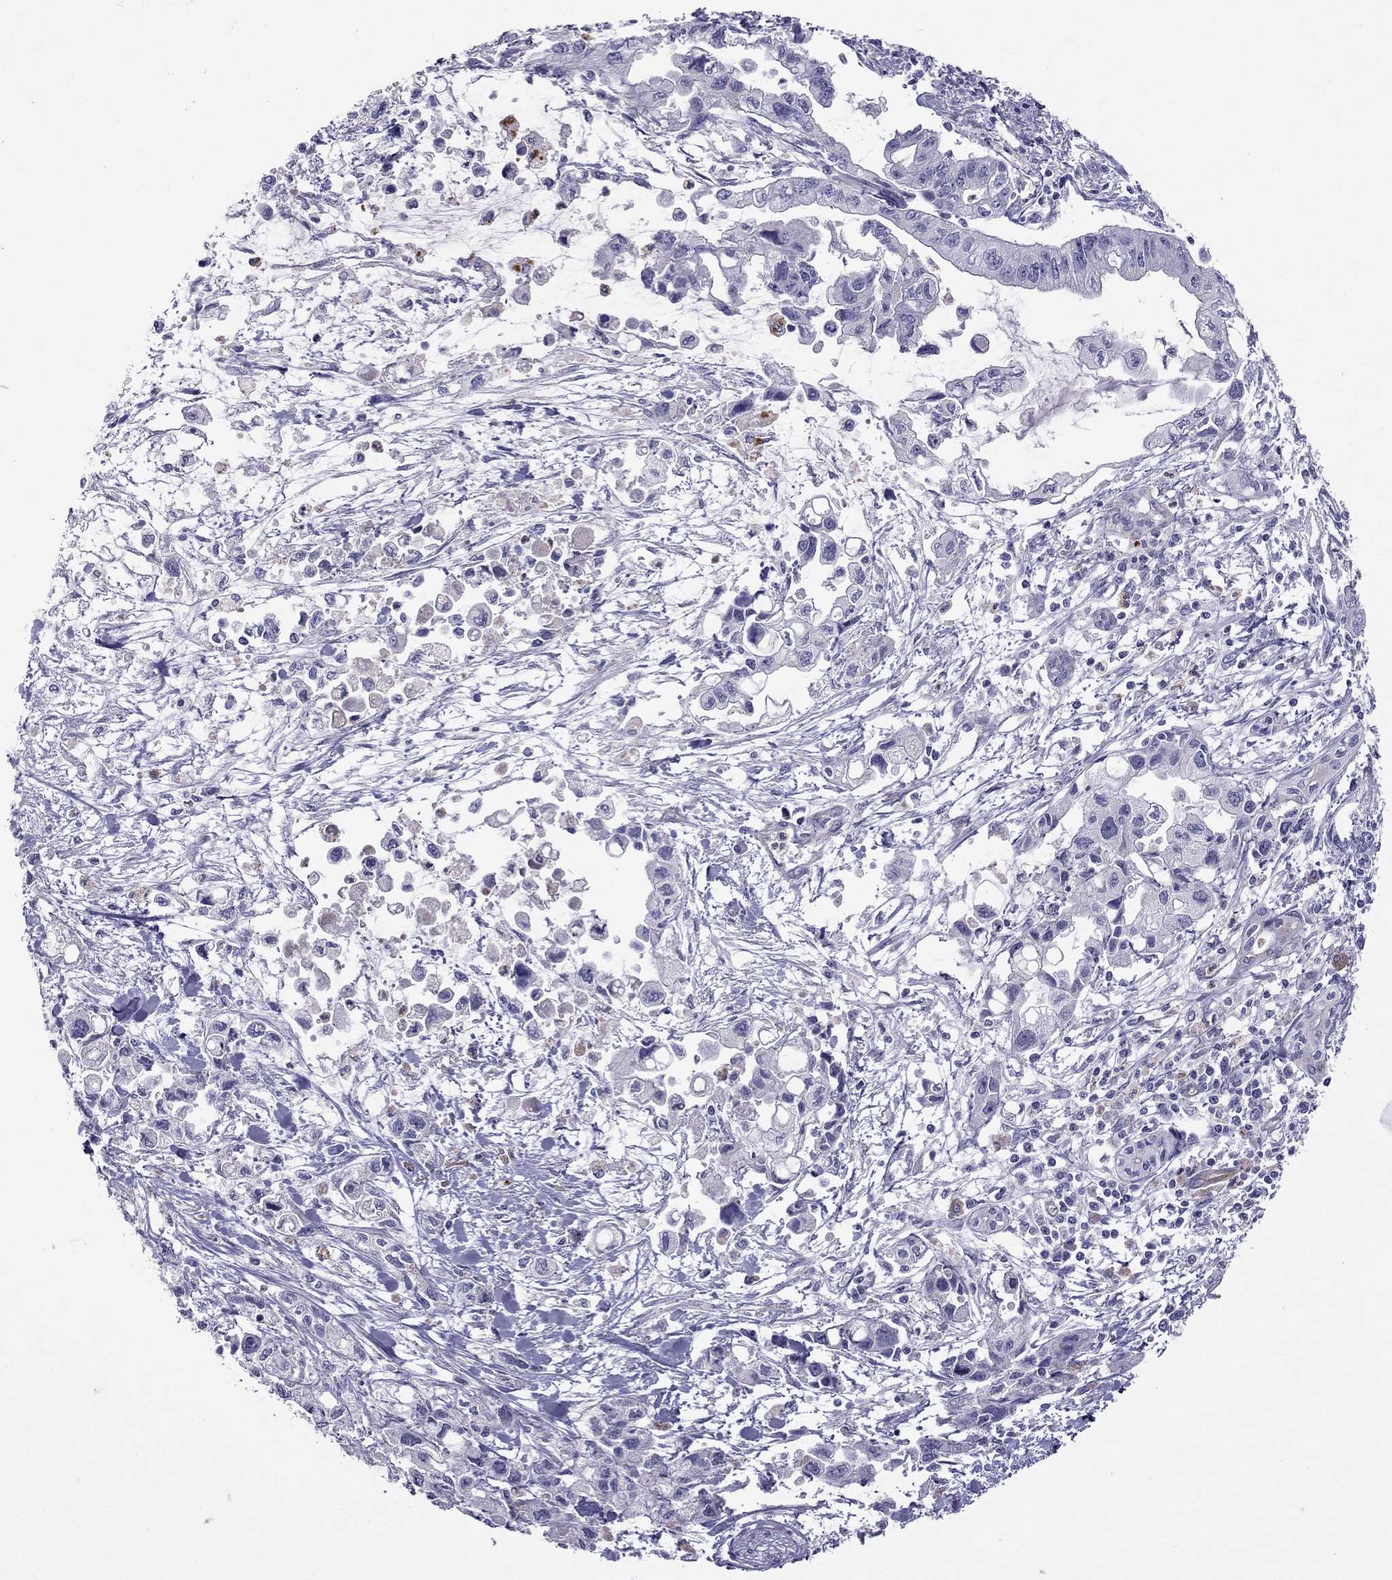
{"staining": {"intensity": "negative", "quantity": "none", "location": "none"}, "tissue": "pancreatic cancer", "cell_type": "Tumor cells", "image_type": "cancer", "snomed": [{"axis": "morphology", "description": "Adenocarcinoma, NOS"}, {"axis": "topography", "description": "Pancreas"}], "caption": "Protein analysis of pancreatic cancer reveals no significant staining in tumor cells. (Stains: DAB (3,3'-diaminobenzidine) IHC with hematoxylin counter stain, Microscopy: brightfield microscopy at high magnification).", "gene": "STOML3", "patient": {"sex": "female", "age": 61}}